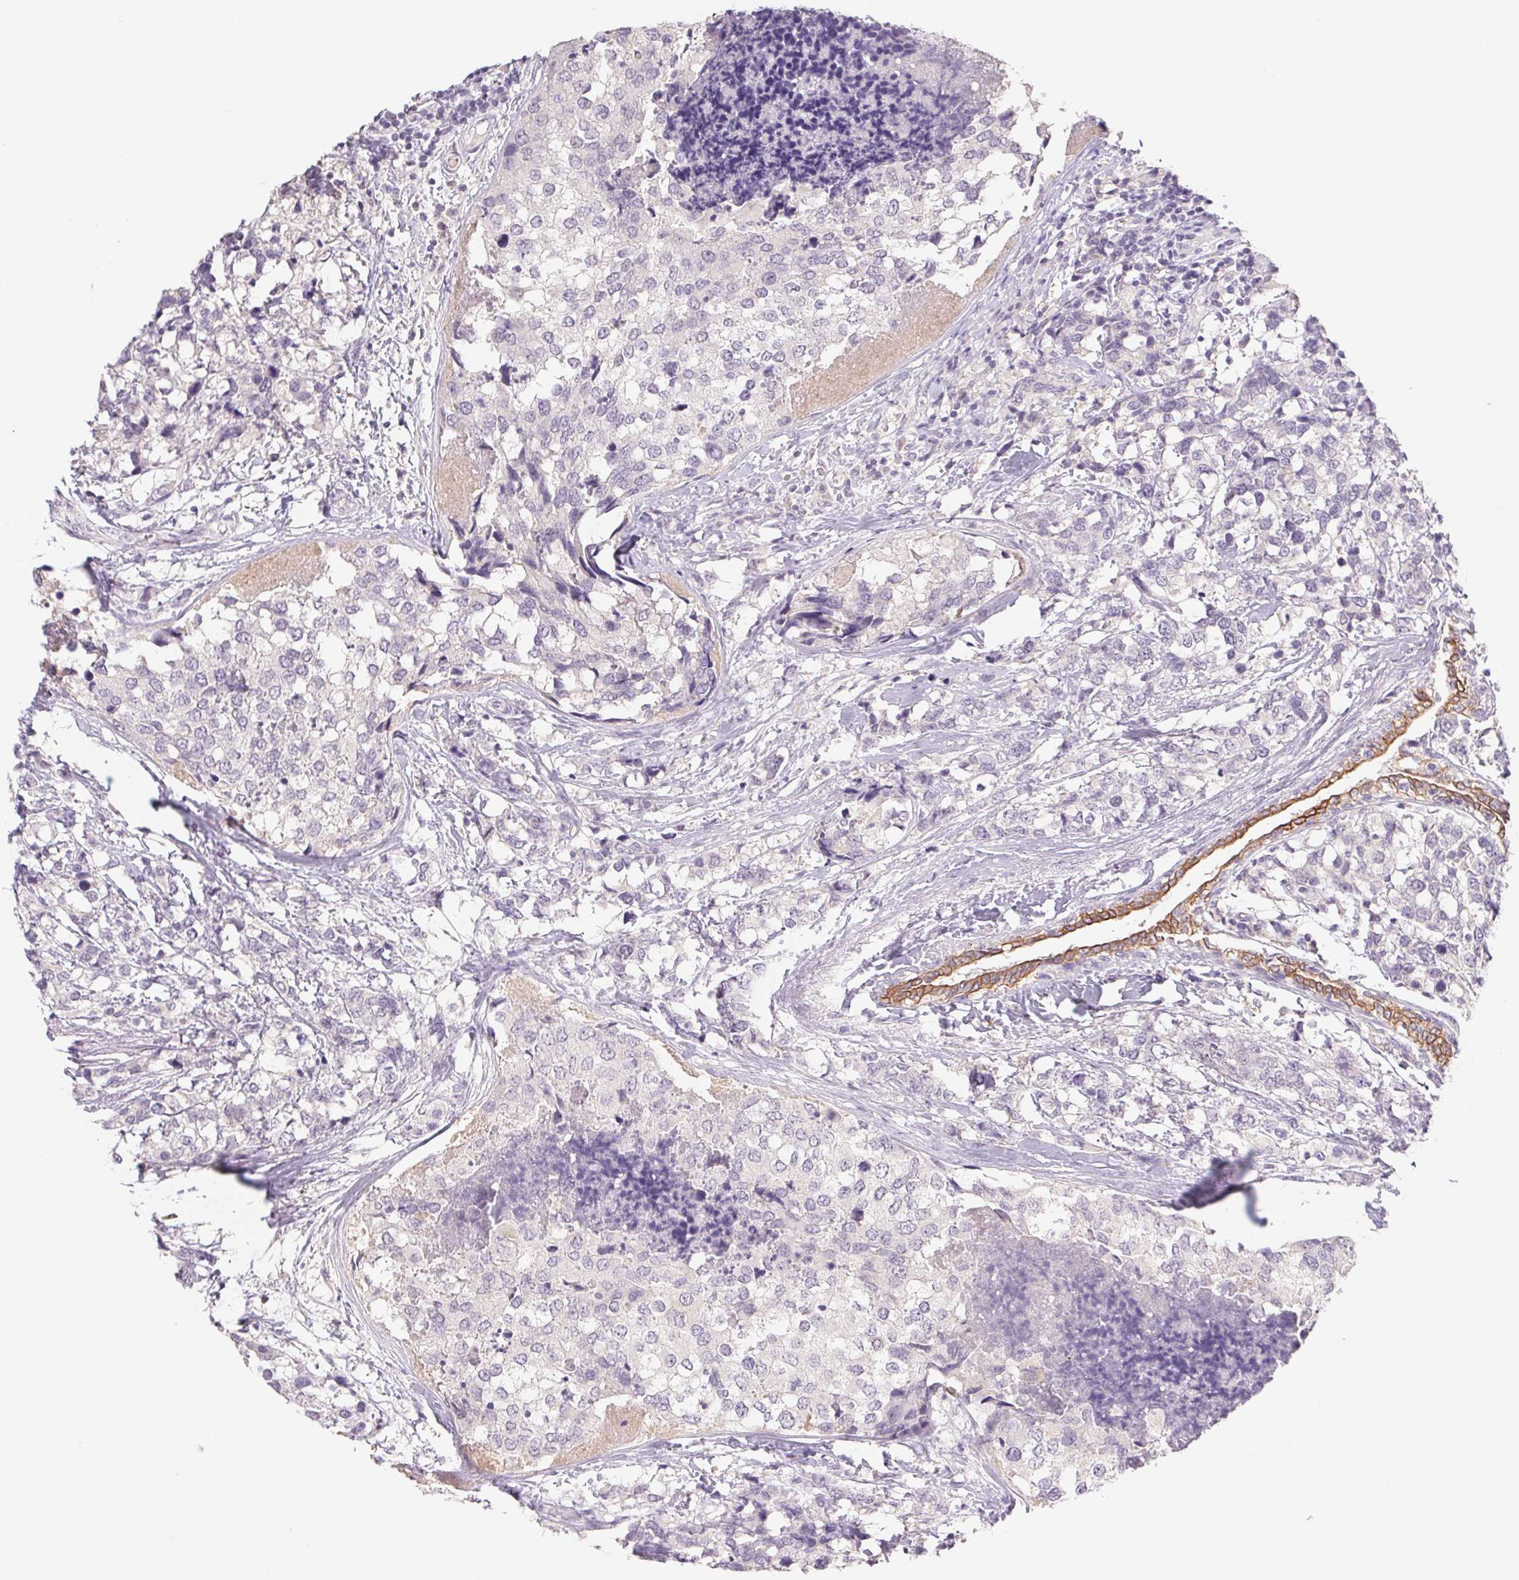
{"staining": {"intensity": "negative", "quantity": "none", "location": "none"}, "tissue": "breast cancer", "cell_type": "Tumor cells", "image_type": "cancer", "snomed": [{"axis": "morphology", "description": "Lobular carcinoma"}, {"axis": "topography", "description": "Breast"}], "caption": "Lobular carcinoma (breast) was stained to show a protein in brown. There is no significant staining in tumor cells.", "gene": "PNMA8B", "patient": {"sex": "female", "age": 59}}